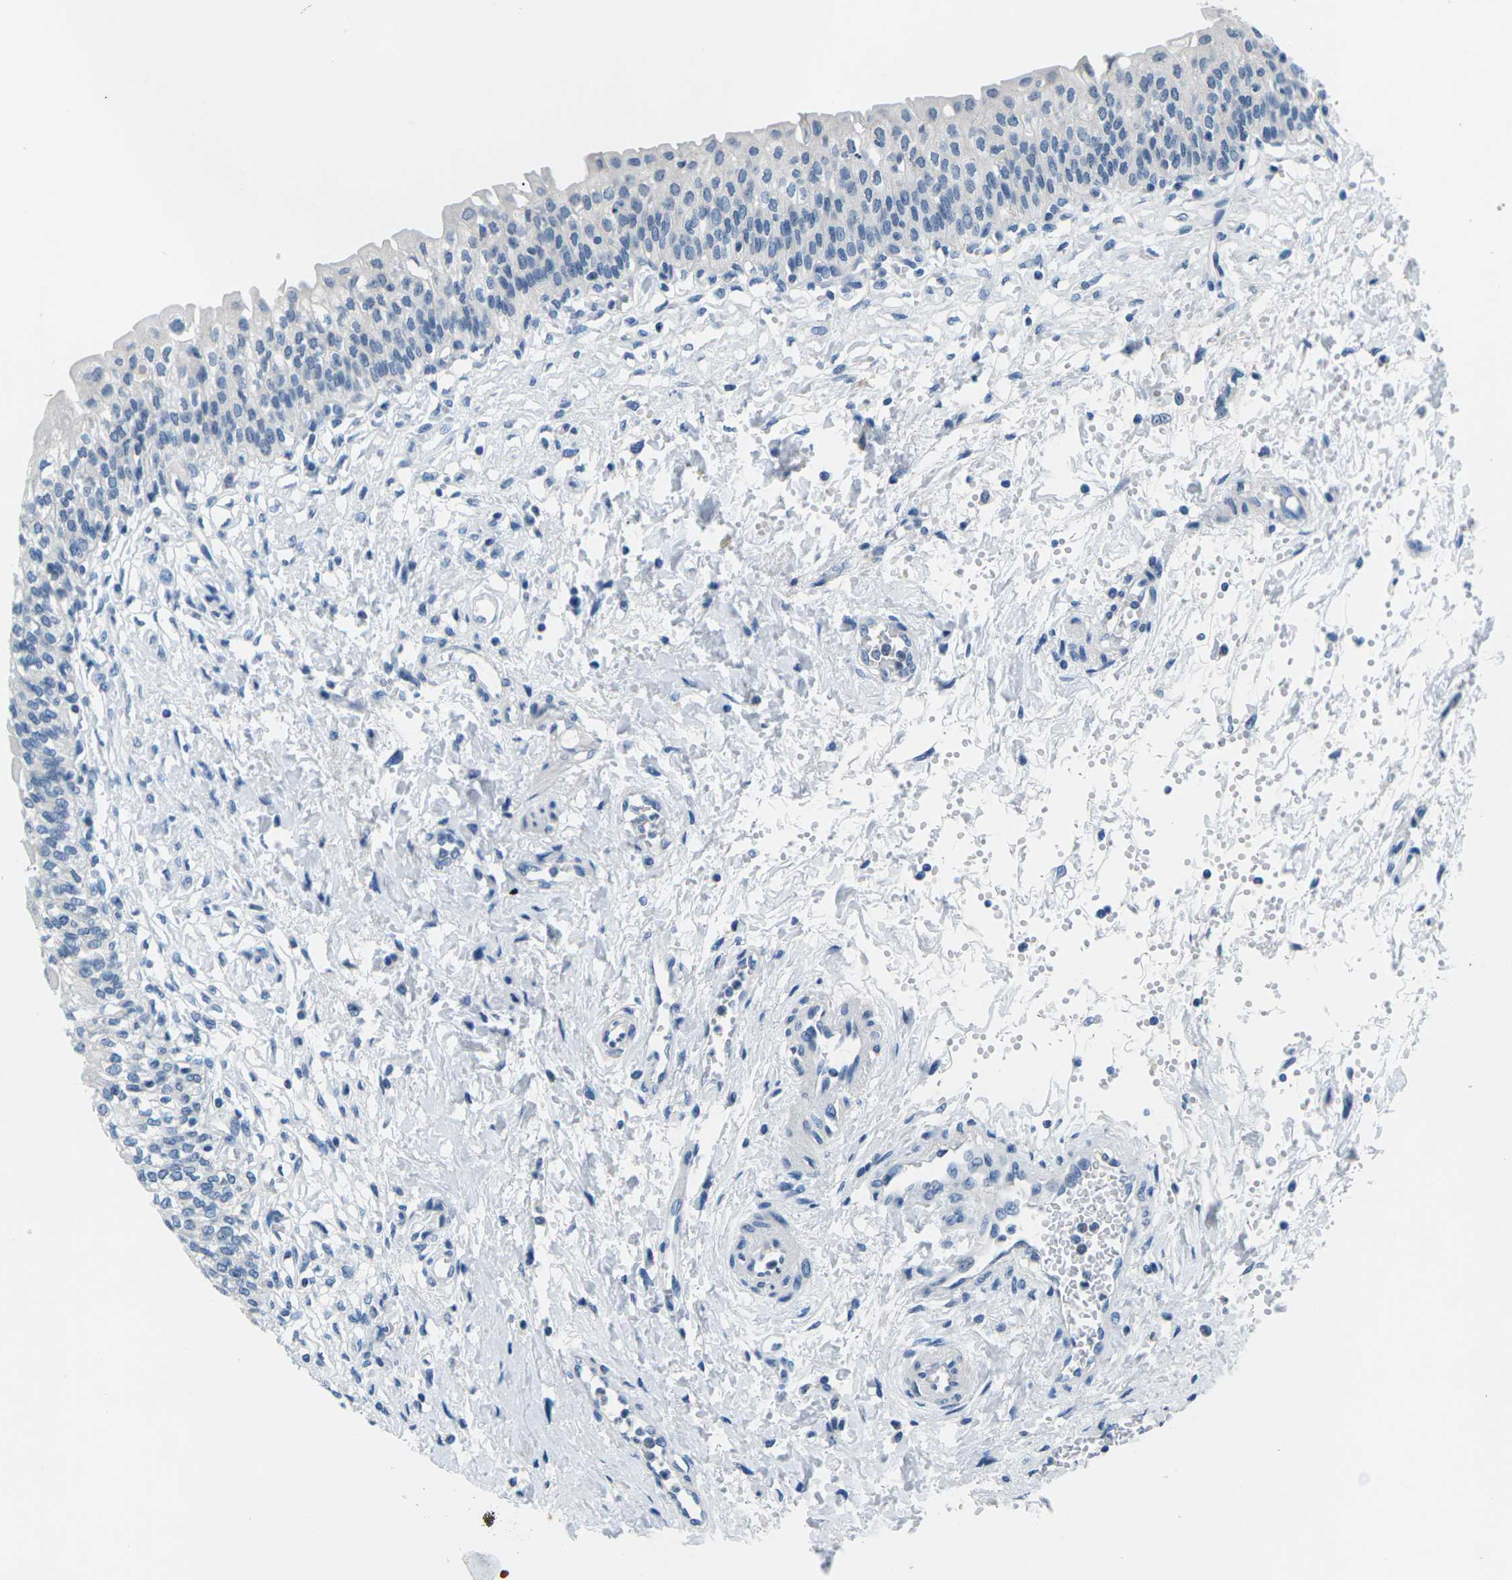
{"staining": {"intensity": "negative", "quantity": "none", "location": "none"}, "tissue": "urinary bladder", "cell_type": "Urothelial cells", "image_type": "normal", "snomed": [{"axis": "morphology", "description": "Normal tissue, NOS"}, {"axis": "topography", "description": "Urinary bladder"}], "caption": "The immunohistochemistry histopathology image has no significant positivity in urothelial cells of urinary bladder. (Stains: DAB (3,3'-diaminobenzidine) IHC with hematoxylin counter stain, Microscopy: brightfield microscopy at high magnification).", "gene": "UMOD", "patient": {"sex": "male", "age": 55}}